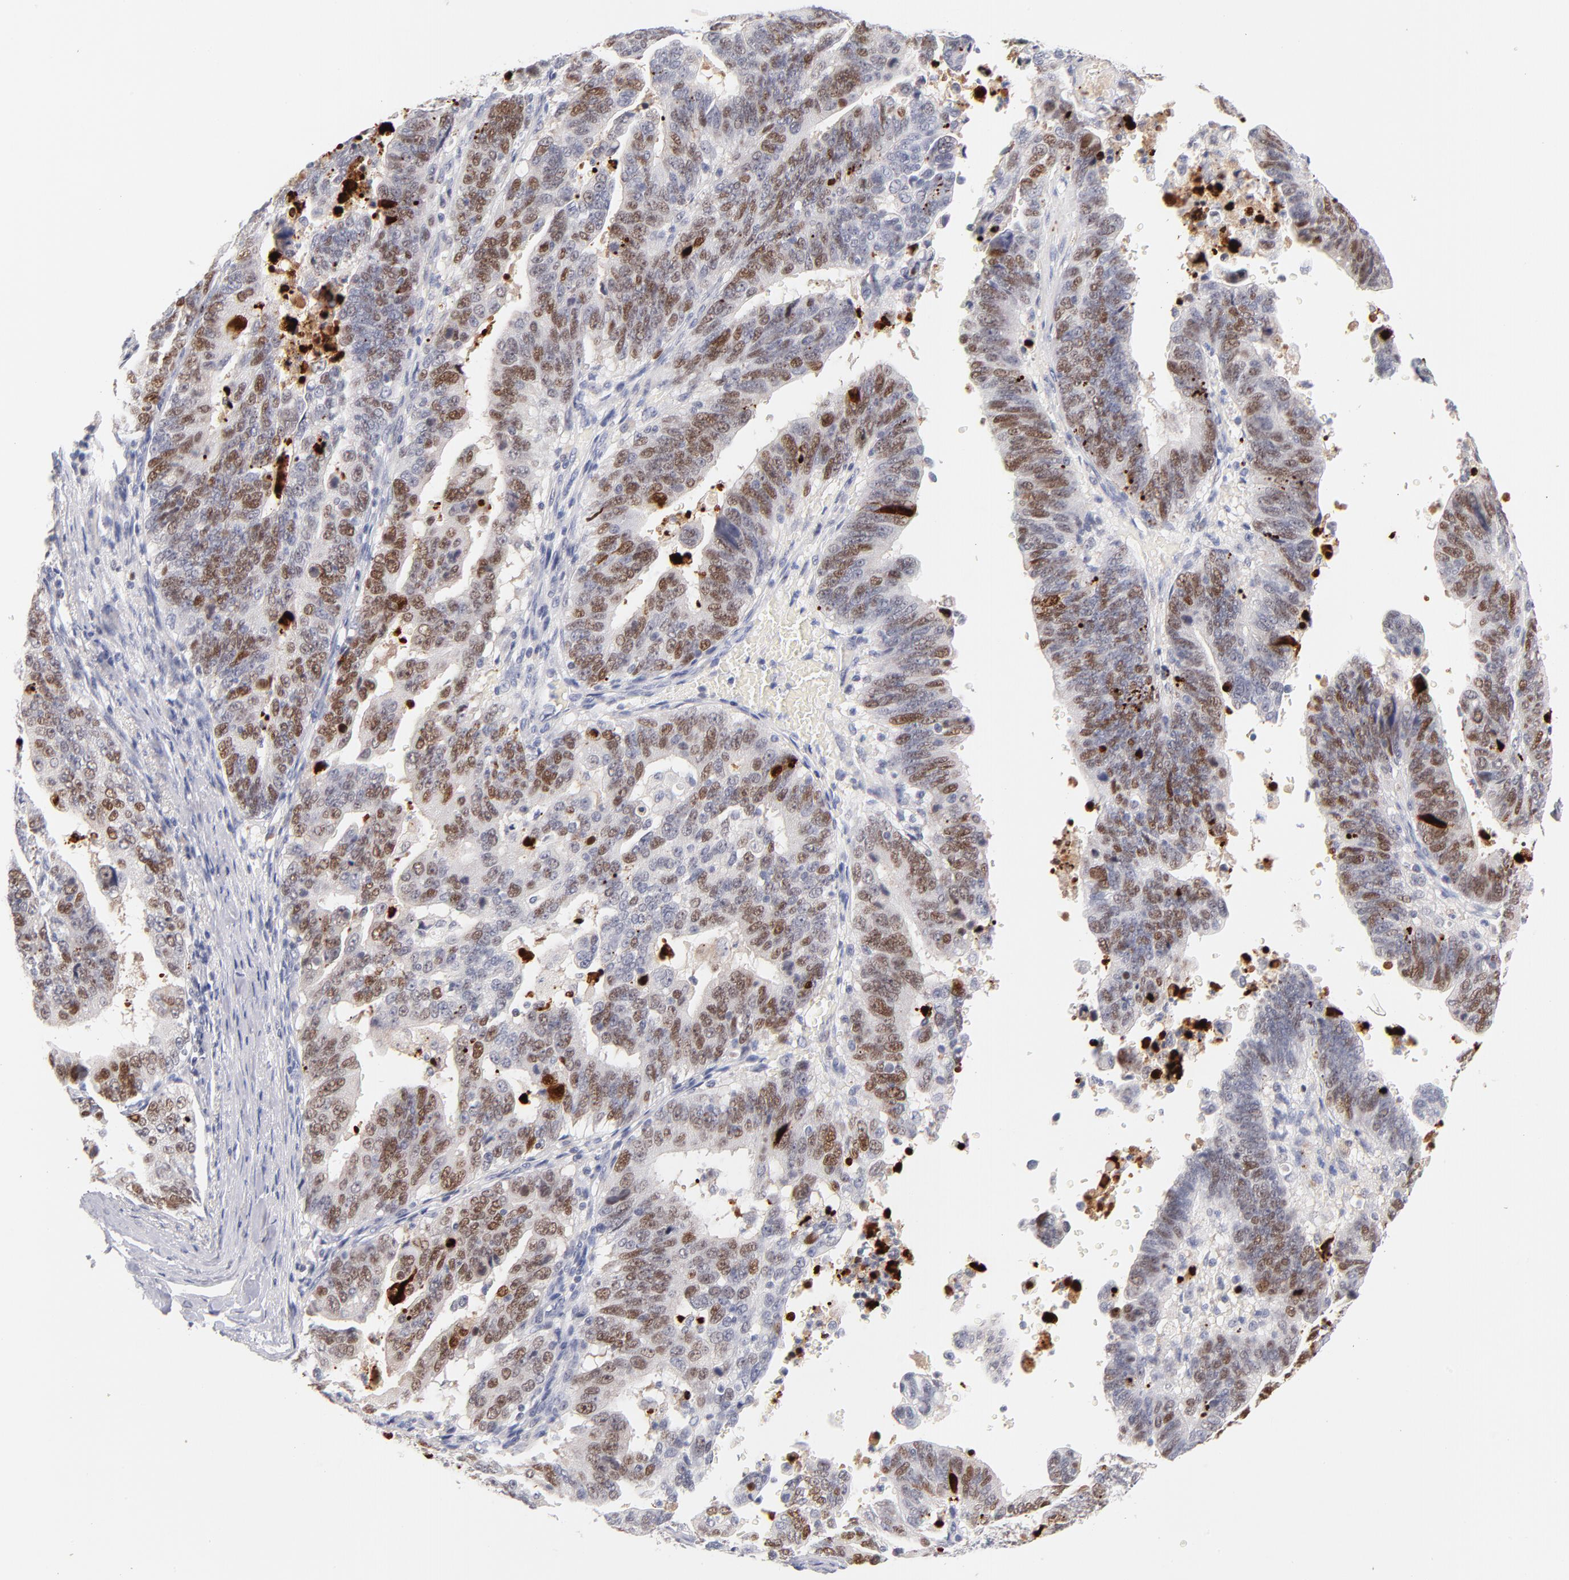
{"staining": {"intensity": "moderate", "quantity": "25%-75%", "location": "nuclear"}, "tissue": "stomach cancer", "cell_type": "Tumor cells", "image_type": "cancer", "snomed": [{"axis": "morphology", "description": "Adenocarcinoma, NOS"}, {"axis": "topography", "description": "Stomach, upper"}], "caption": "Moderate nuclear protein positivity is present in about 25%-75% of tumor cells in adenocarcinoma (stomach).", "gene": "PARP1", "patient": {"sex": "female", "age": 50}}